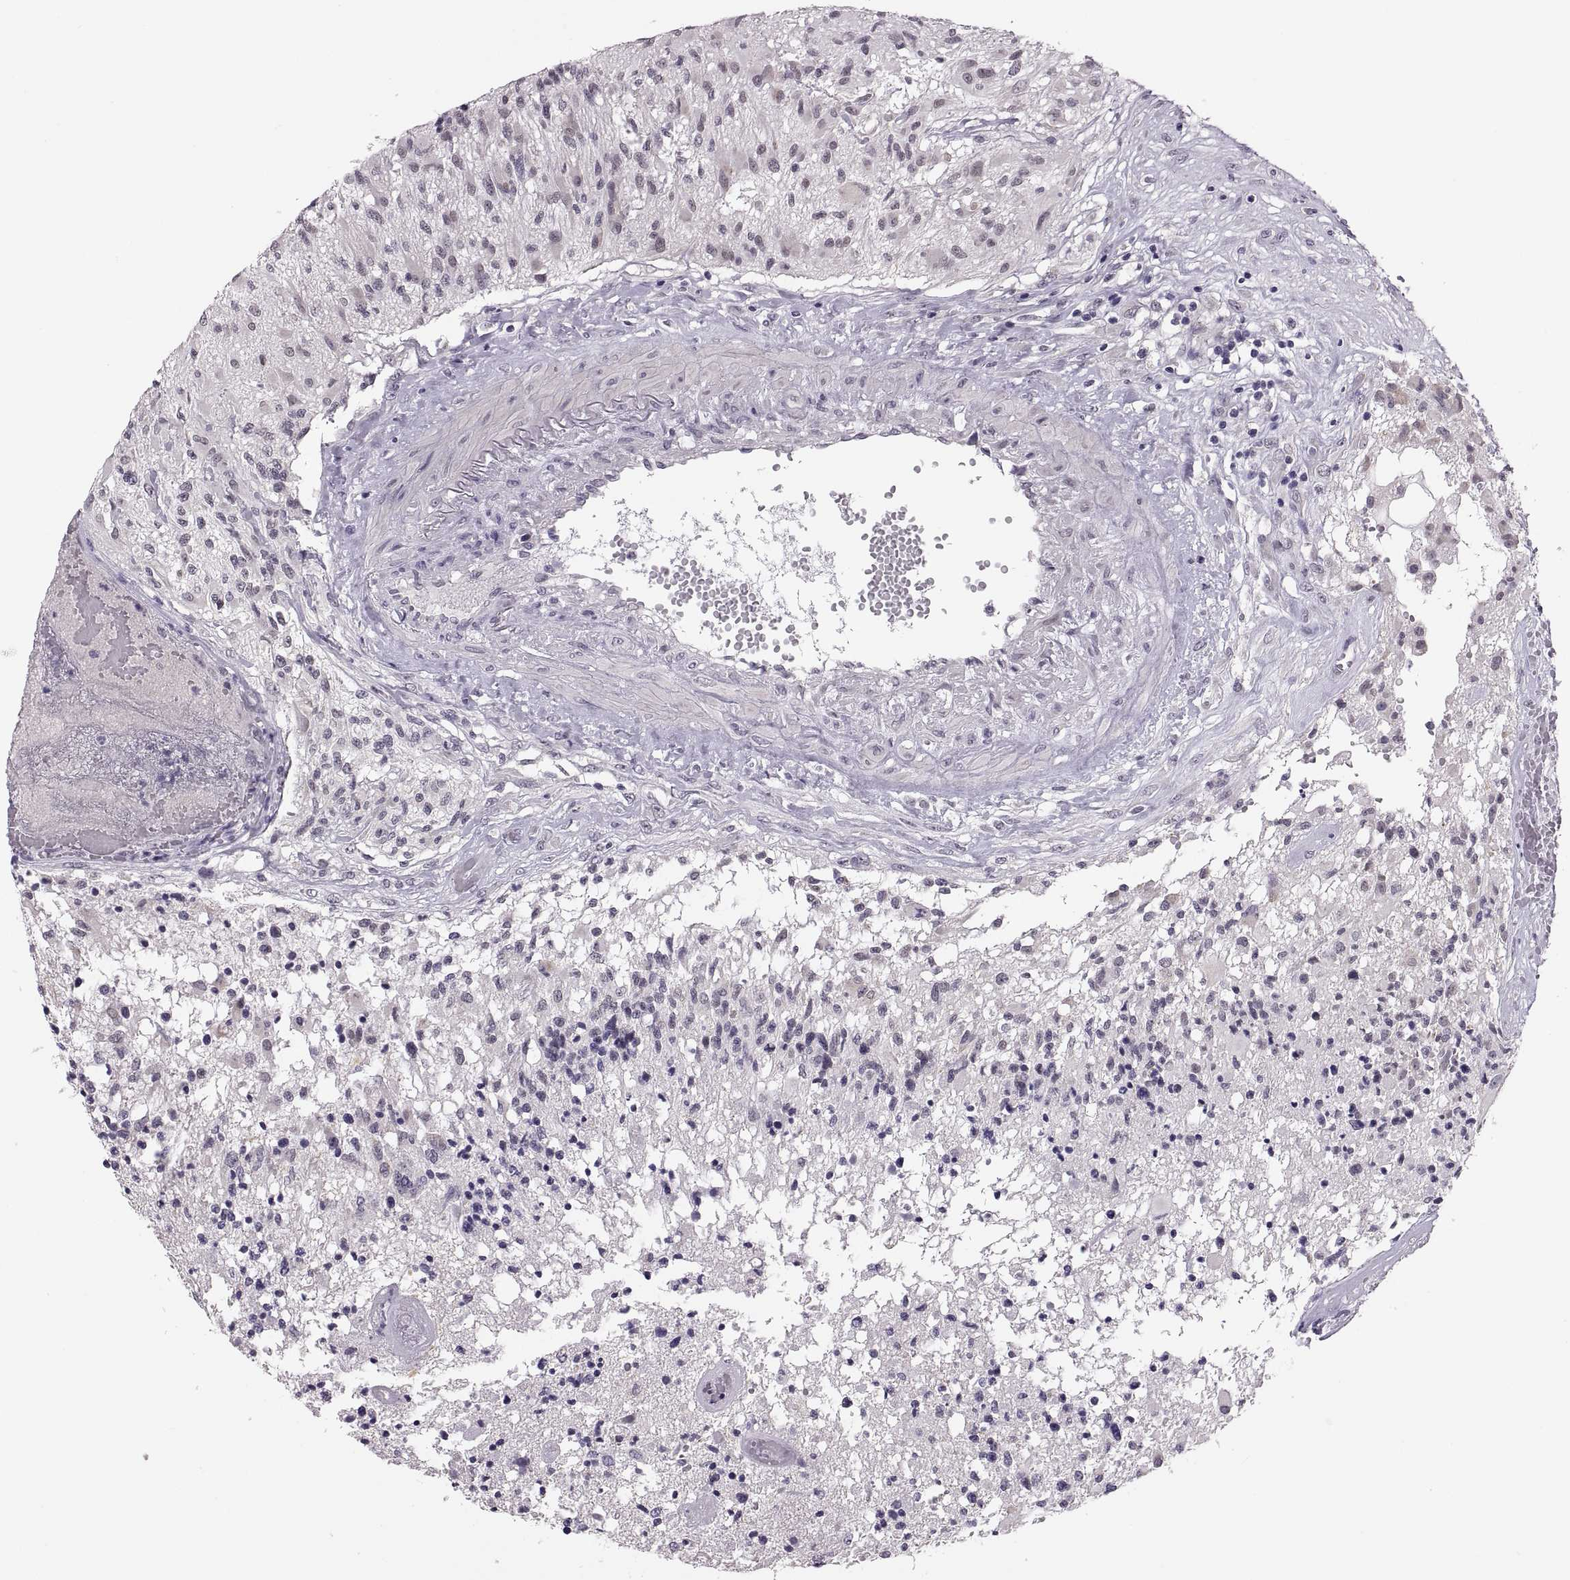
{"staining": {"intensity": "negative", "quantity": "none", "location": "none"}, "tissue": "glioma", "cell_type": "Tumor cells", "image_type": "cancer", "snomed": [{"axis": "morphology", "description": "Glioma, malignant, High grade"}, {"axis": "topography", "description": "Brain"}], "caption": "DAB immunohistochemical staining of human malignant glioma (high-grade) shows no significant expression in tumor cells.", "gene": "ADH6", "patient": {"sex": "female", "age": 63}}